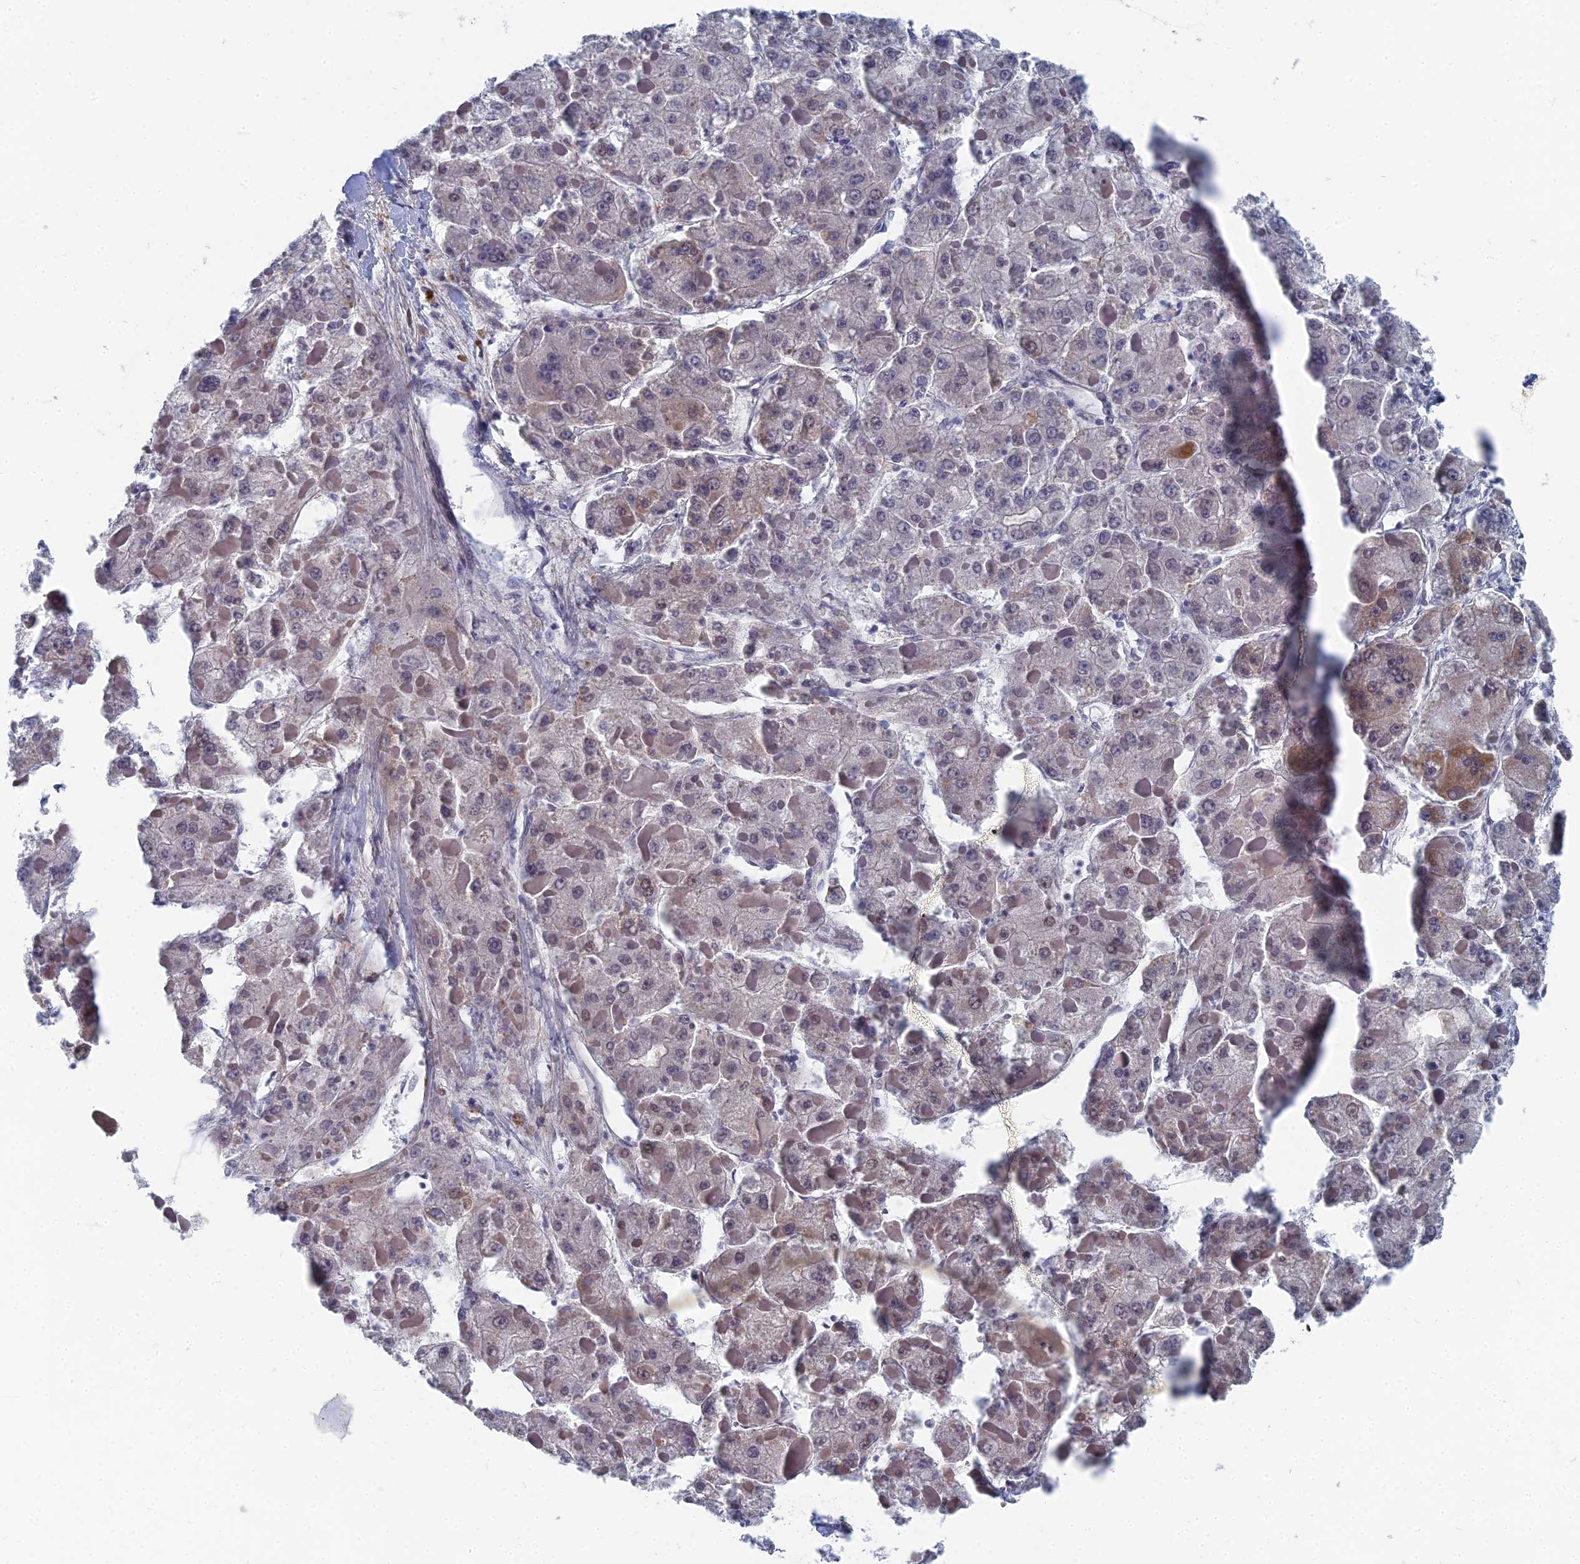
{"staining": {"intensity": "weak", "quantity": "<25%", "location": "cytoplasmic/membranous"}, "tissue": "liver cancer", "cell_type": "Tumor cells", "image_type": "cancer", "snomed": [{"axis": "morphology", "description": "Carcinoma, Hepatocellular, NOS"}, {"axis": "topography", "description": "Liver"}], "caption": "Tumor cells are negative for brown protein staining in hepatocellular carcinoma (liver).", "gene": "HIGD1A", "patient": {"sex": "female", "age": 73}}